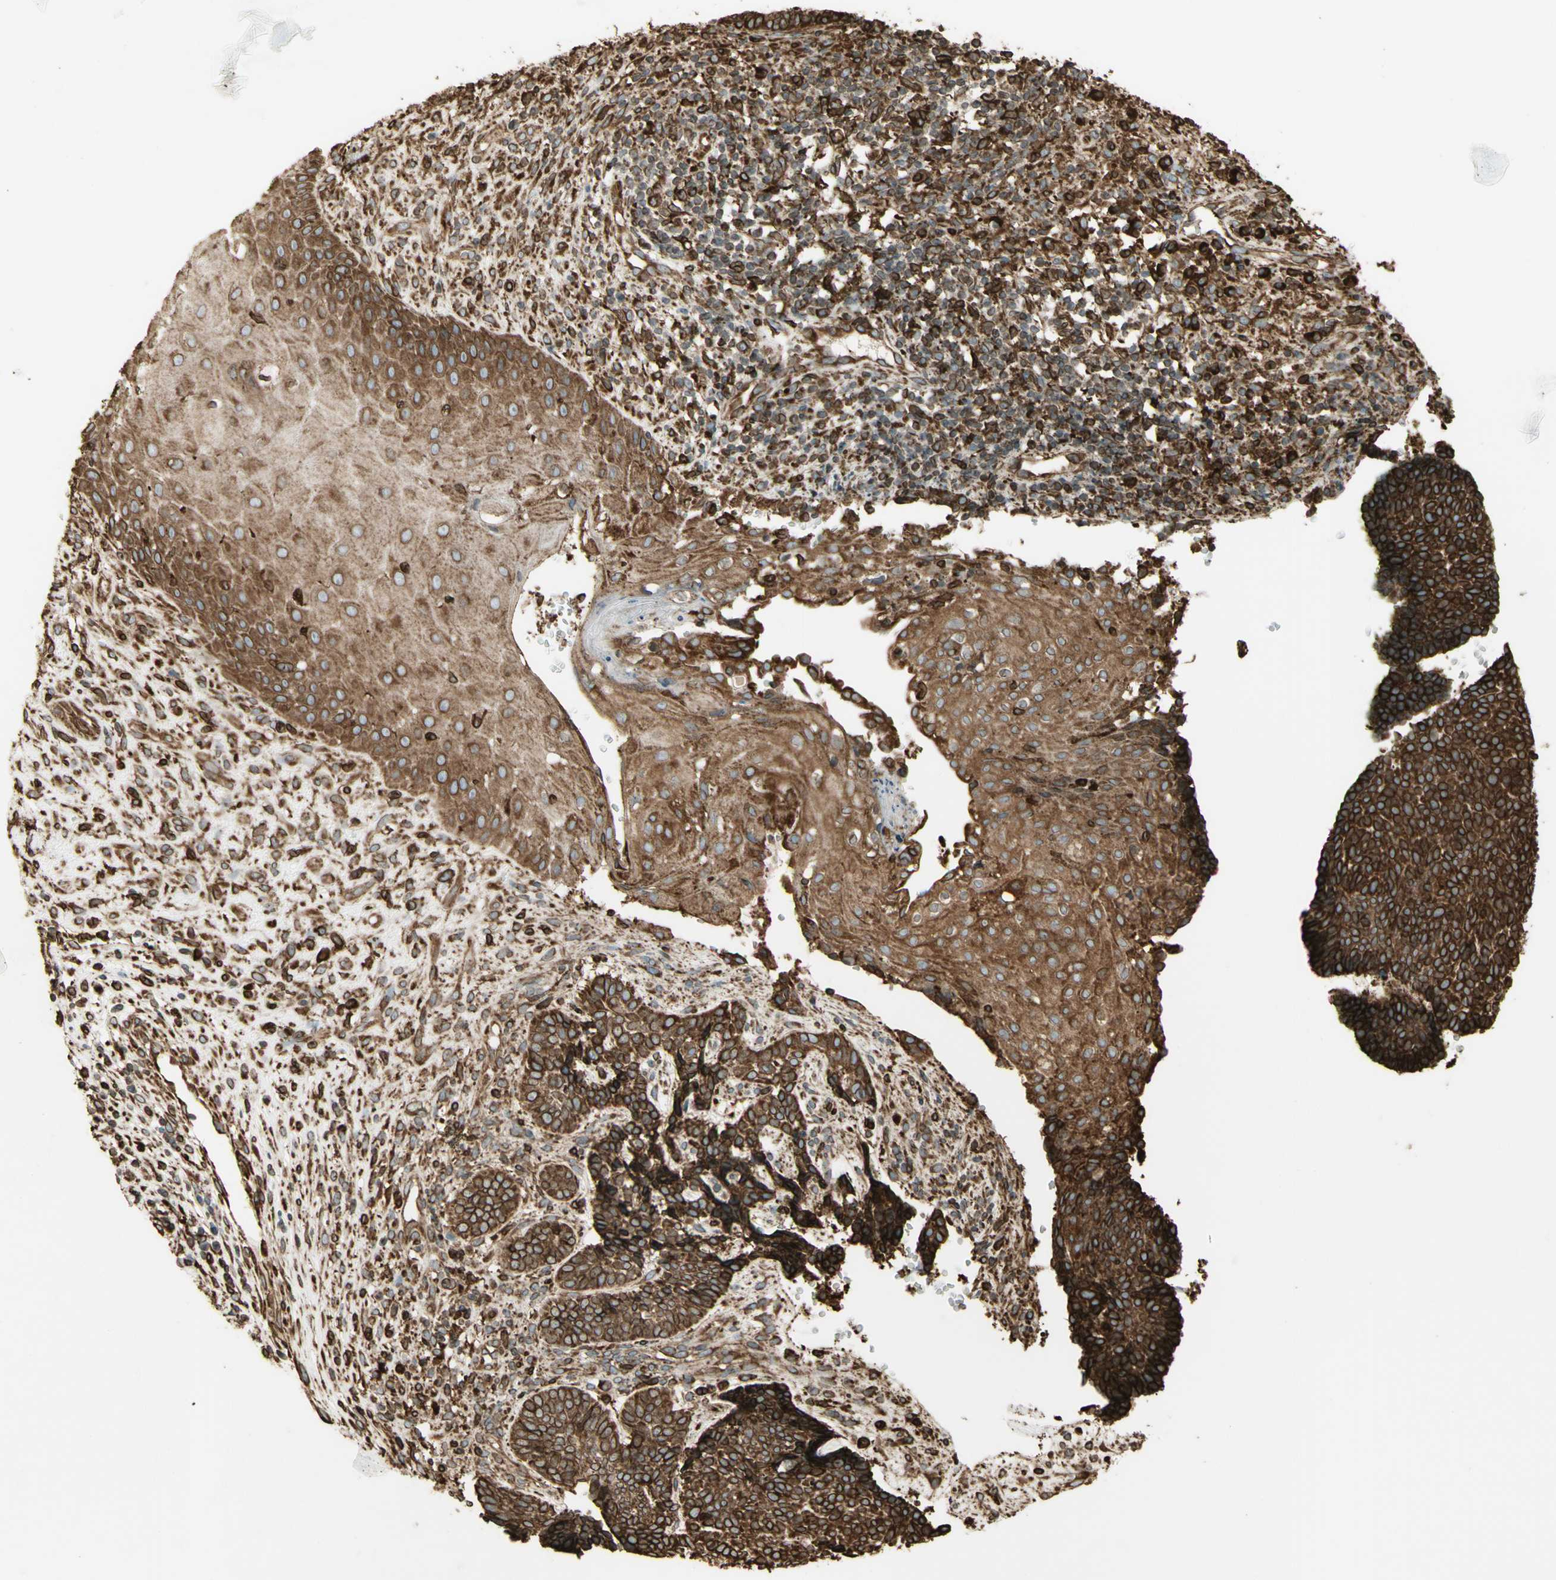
{"staining": {"intensity": "strong", "quantity": "25%-75%", "location": "cytoplasmic/membranous"}, "tissue": "skin cancer", "cell_type": "Tumor cells", "image_type": "cancer", "snomed": [{"axis": "morphology", "description": "Basal cell carcinoma"}, {"axis": "topography", "description": "Skin"}], "caption": "Immunohistochemical staining of human basal cell carcinoma (skin) shows strong cytoplasmic/membranous protein staining in about 25%-75% of tumor cells.", "gene": "CANX", "patient": {"sex": "male", "age": 84}}